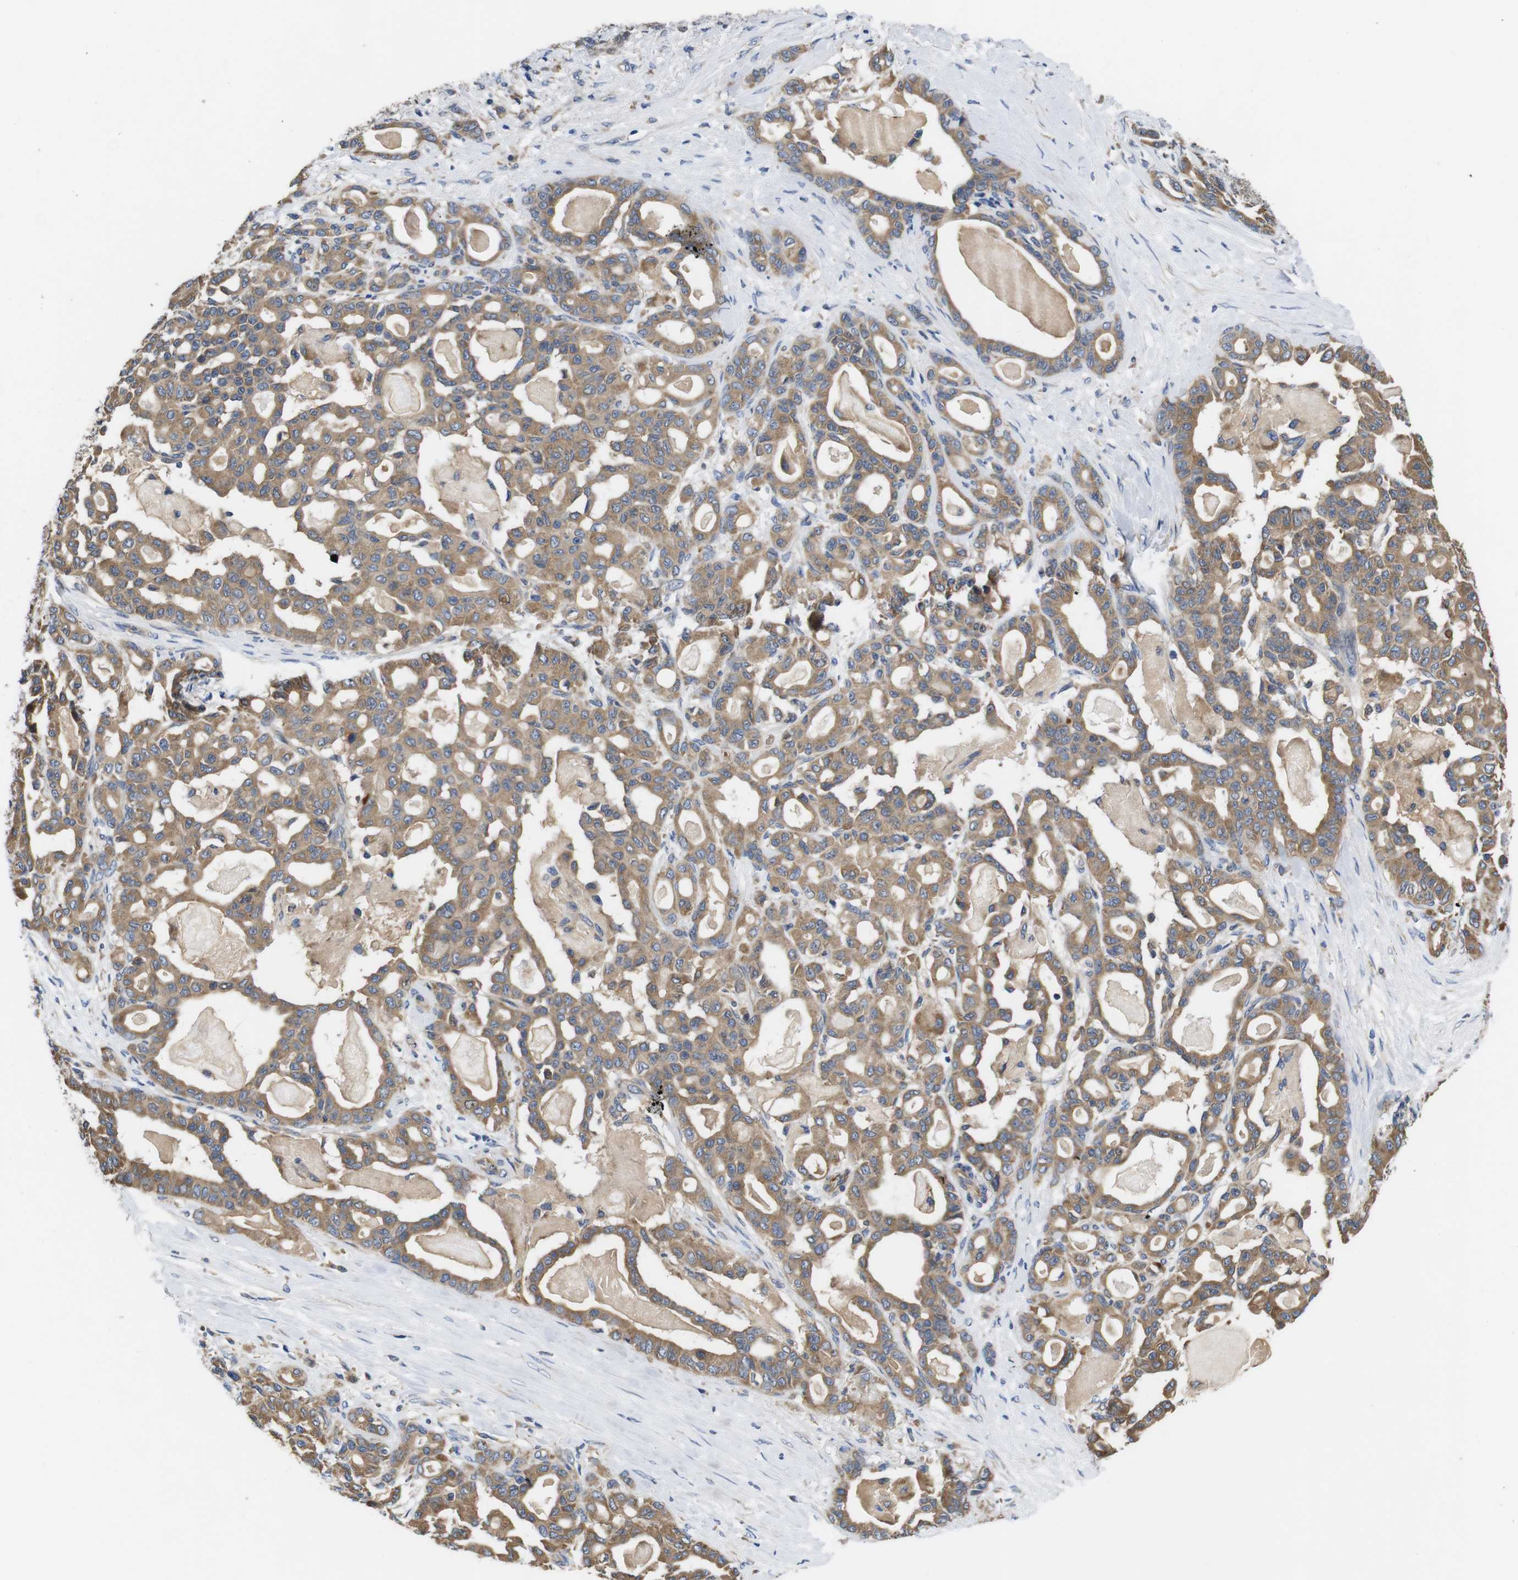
{"staining": {"intensity": "moderate", "quantity": ">75%", "location": "cytoplasmic/membranous"}, "tissue": "pancreatic cancer", "cell_type": "Tumor cells", "image_type": "cancer", "snomed": [{"axis": "morphology", "description": "Adenocarcinoma, NOS"}, {"axis": "topography", "description": "Pancreas"}], "caption": "Immunohistochemical staining of human pancreatic adenocarcinoma demonstrates moderate cytoplasmic/membranous protein expression in approximately >75% of tumor cells.", "gene": "MARCHF7", "patient": {"sex": "male", "age": 63}}